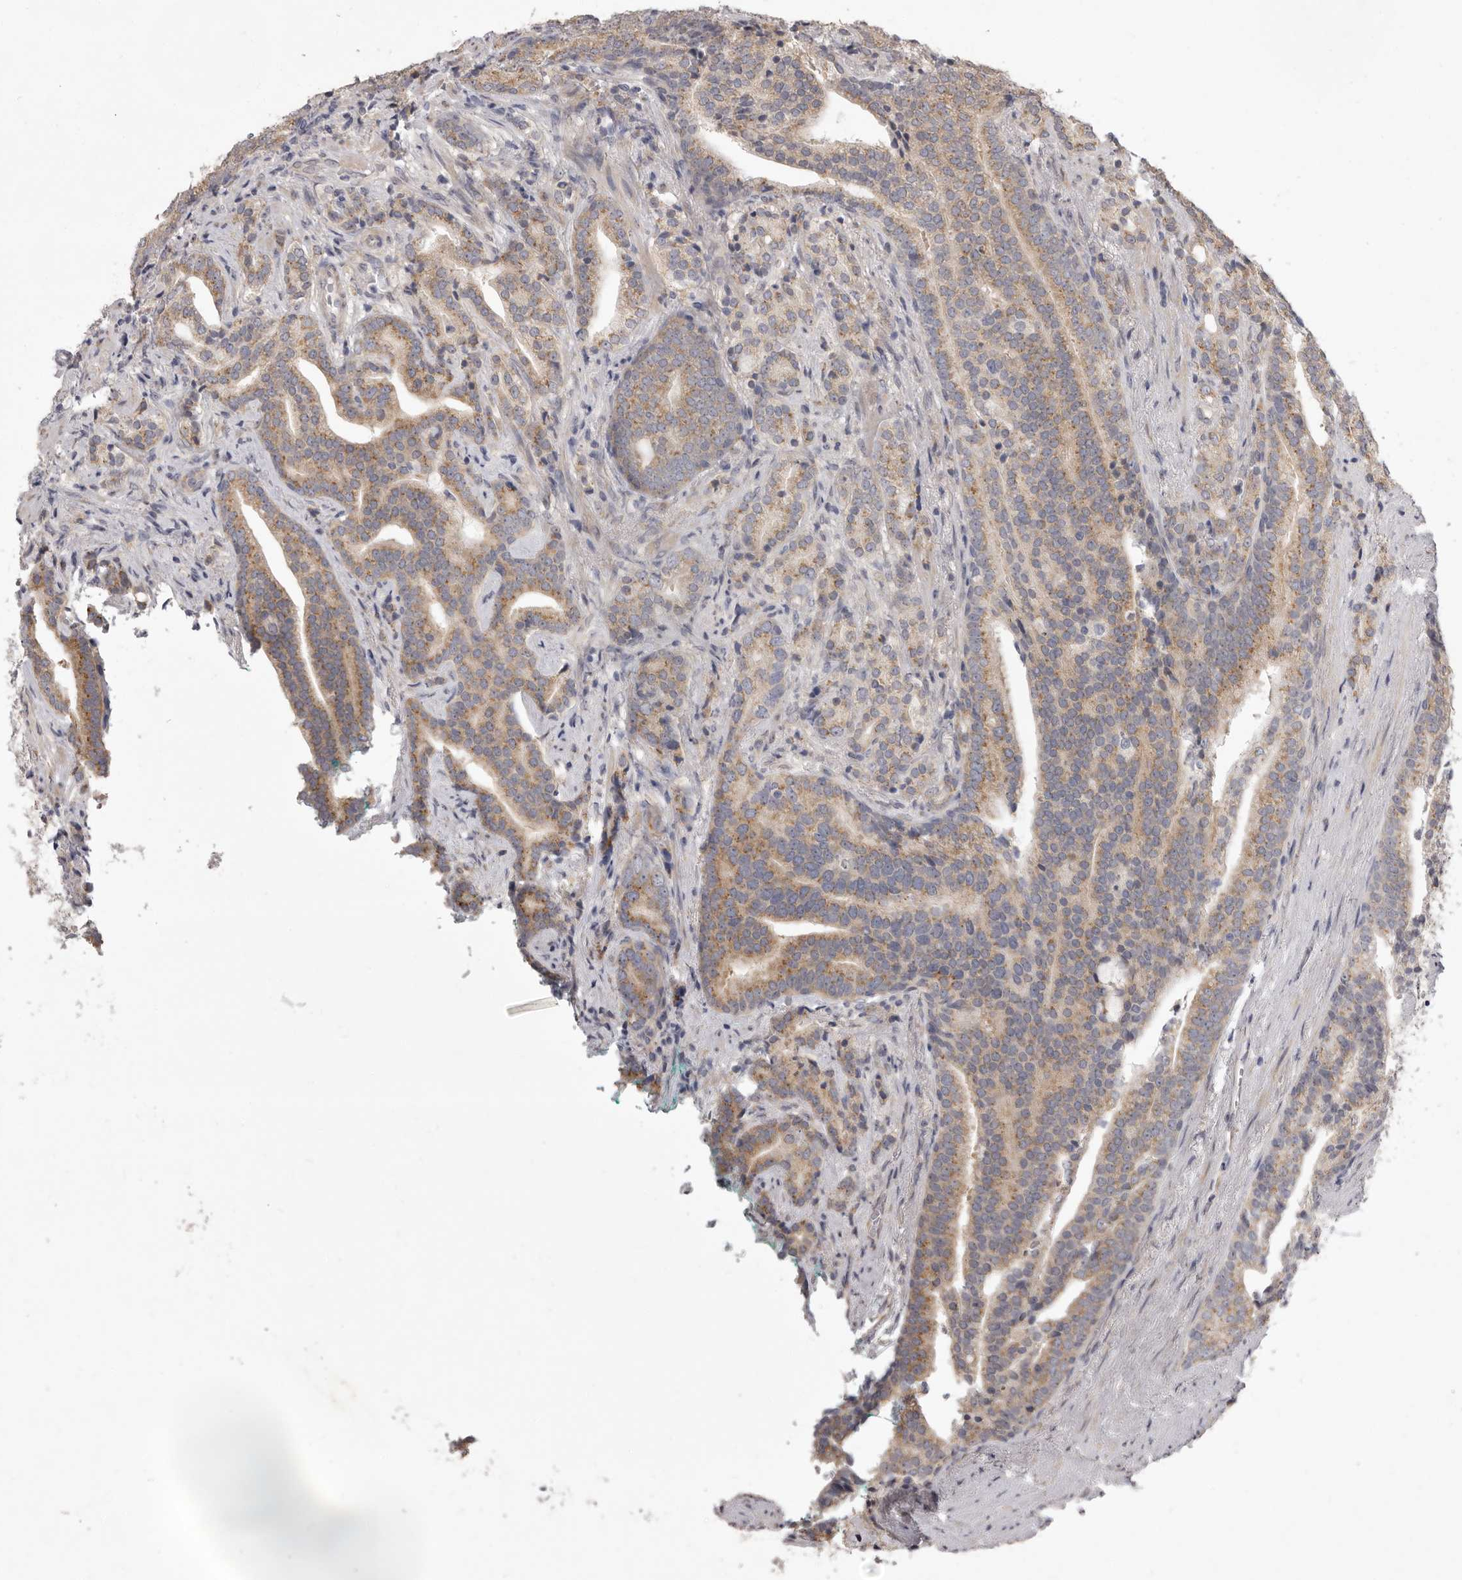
{"staining": {"intensity": "moderate", "quantity": "25%-75%", "location": "cytoplasmic/membranous"}, "tissue": "prostate cancer", "cell_type": "Tumor cells", "image_type": "cancer", "snomed": [{"axis": "morphology", "description": "Adenocarcinoma, High grade"}, {"axis": "topography", "description": "Prostate"}], "caption": "Immunohistochemistry (IHC) staining of prostate adenocarcinoma (high-grade), which demonstrates medium levels of moderate cytoplasmic/membranous expression in about 25%-75% of tumor cells indicating moderate cytoplasmic/membranous protein staining. The staining was performed using DAB (brown) for protein detection and nuclei were counterstained in hematoxylin (blue).", "gene": "TBC1D8B", "patient": {"sex": "male", "age": 57}}